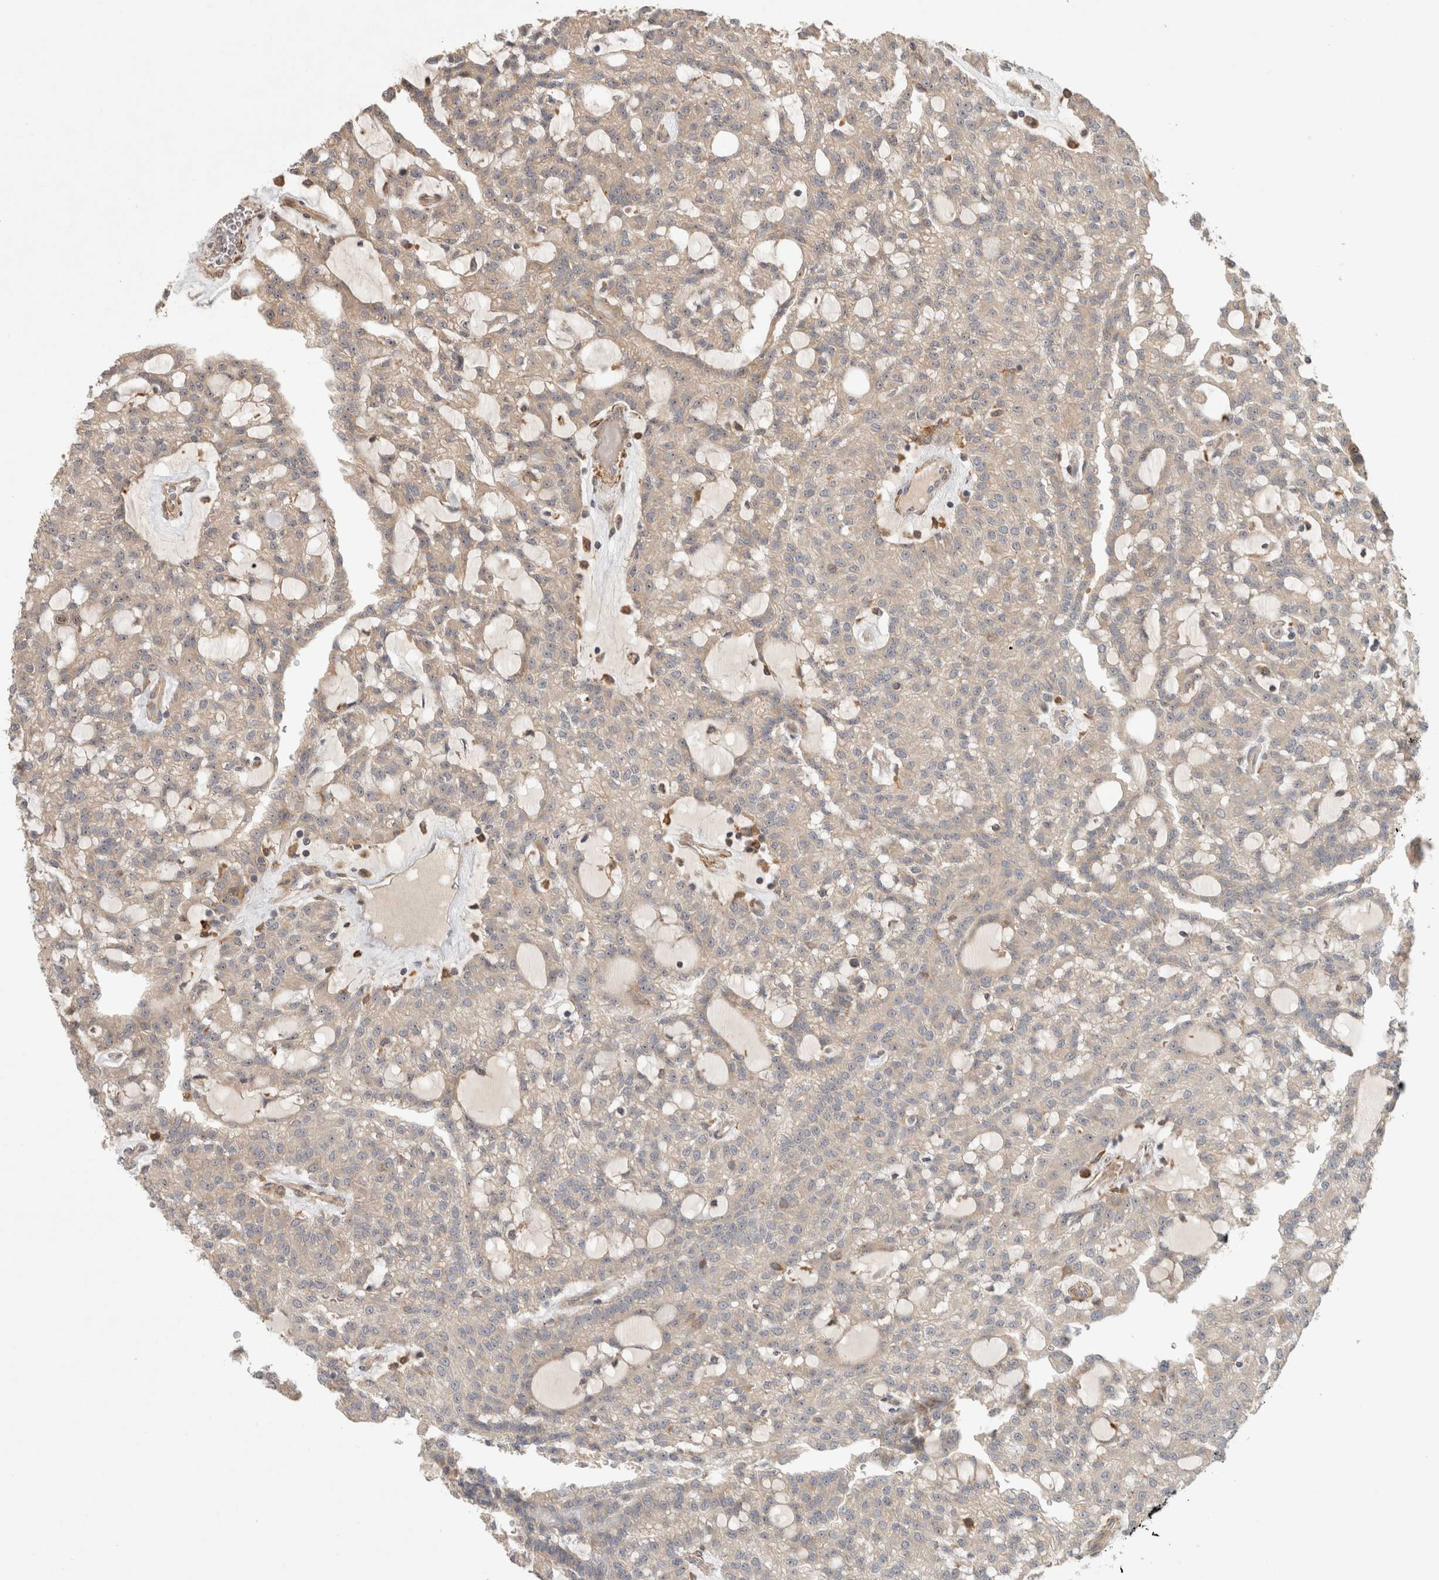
{"staining": {"intensity": "negative", "quantity": "none", "location": "none"}, "tissue": "renal cancer", "cell_type": "Tumor cells", "image_type": "cancer", "snomed": [{"axis": "morphology", "description": "Adenocarcinoma, NOS"}, {"axis": "topography", "description": "Kidney"}], "caption": "Immunohistochemistry image of neoplastic tissue: adenocarcinoma (renal) stained with DAB displays no significant protein positivity in tumor cells.", "gene": "SIPA1L2", "patient": {"sex": "male", "age": 63}}